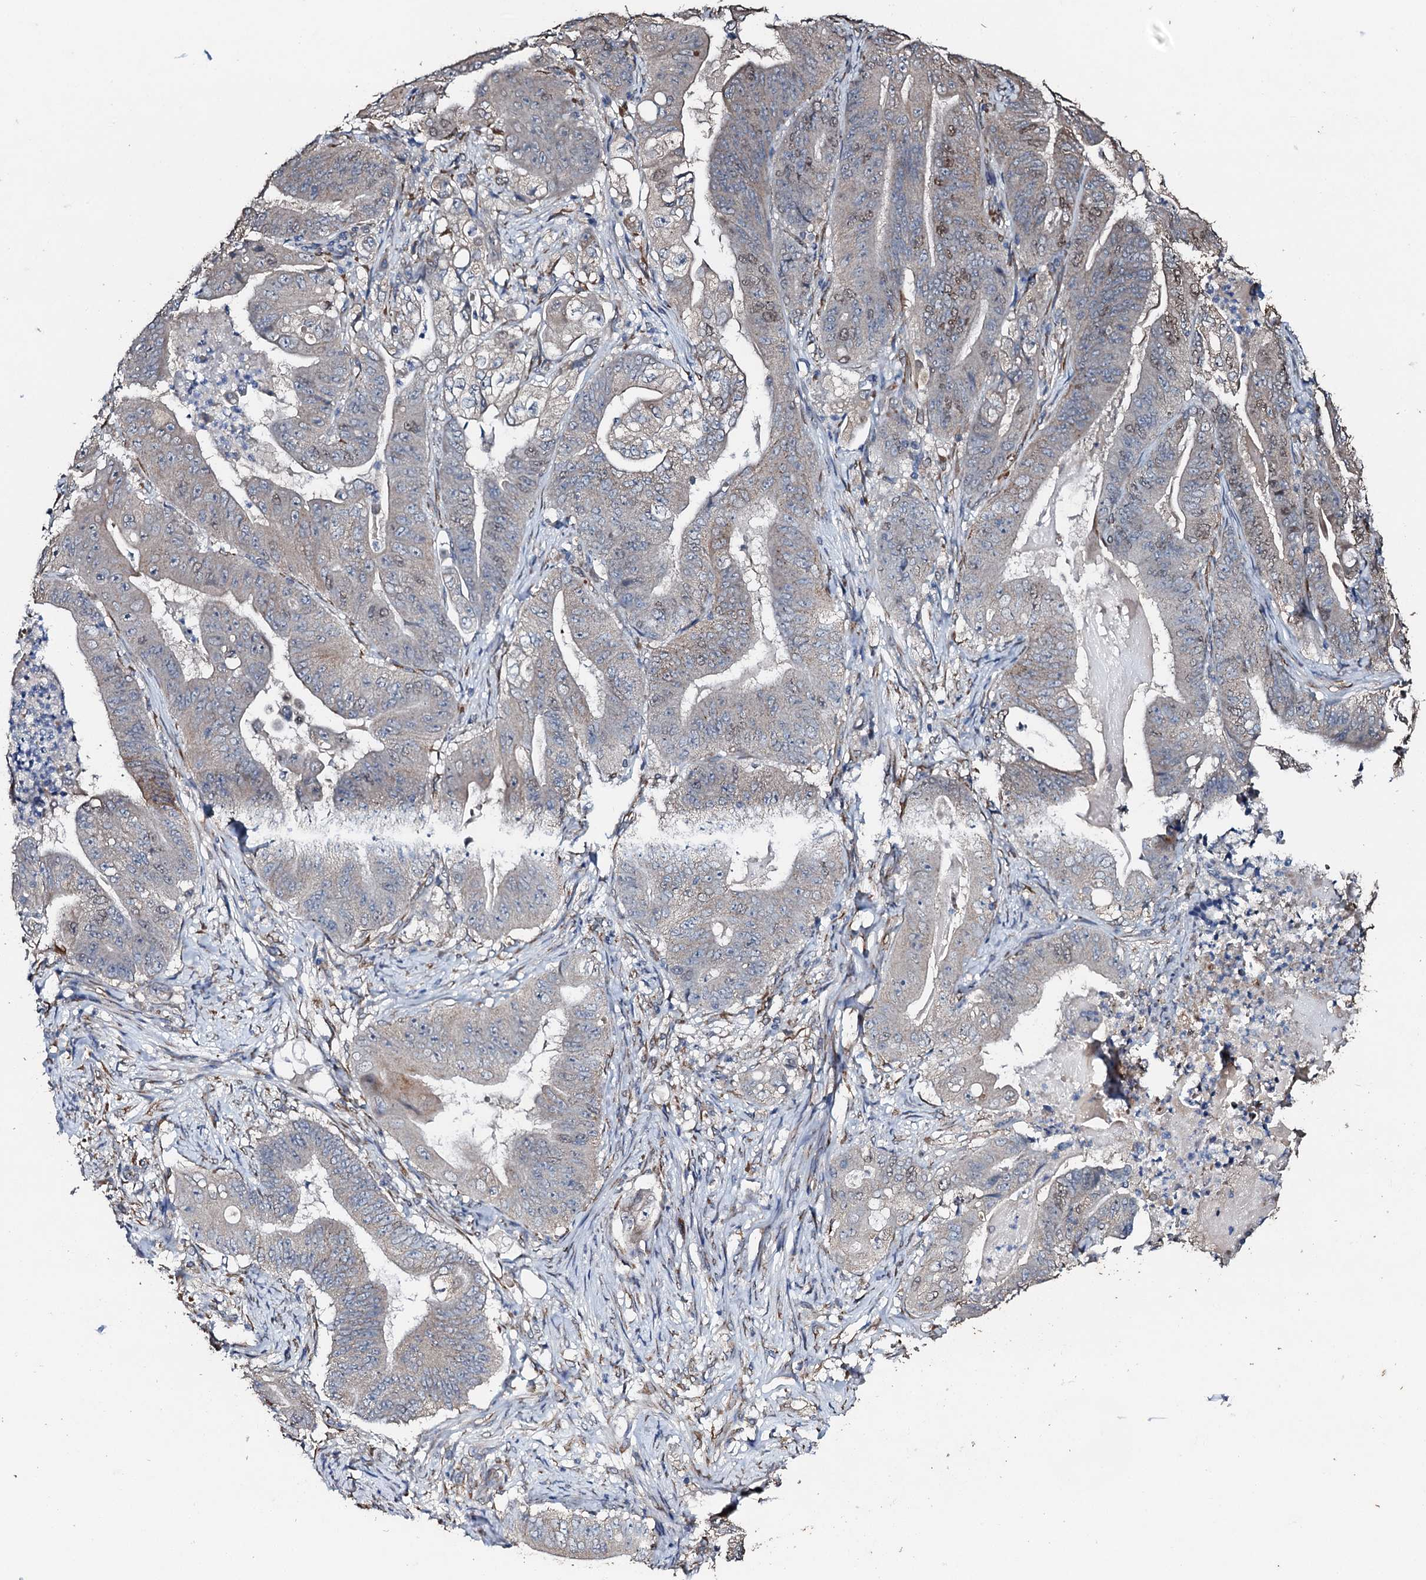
{"staining": {"intensity": "weak", "quantity": "<25%", "location": "nuclear"}, "tissue": "stomach cancer", "cell_type": "Tumor cells", "image_type": "cancer", "snomed": [{"axis": "morphology", "description": "Adenocarcinoma, NOS"}, {"axis": "topography", "description": "Stomach"}], "caption": "Tumor cells show no significant protein positivity in stomach cancer.", "gene": "ADAMTS10", "patient": {"sex": "female", "age": 73}}